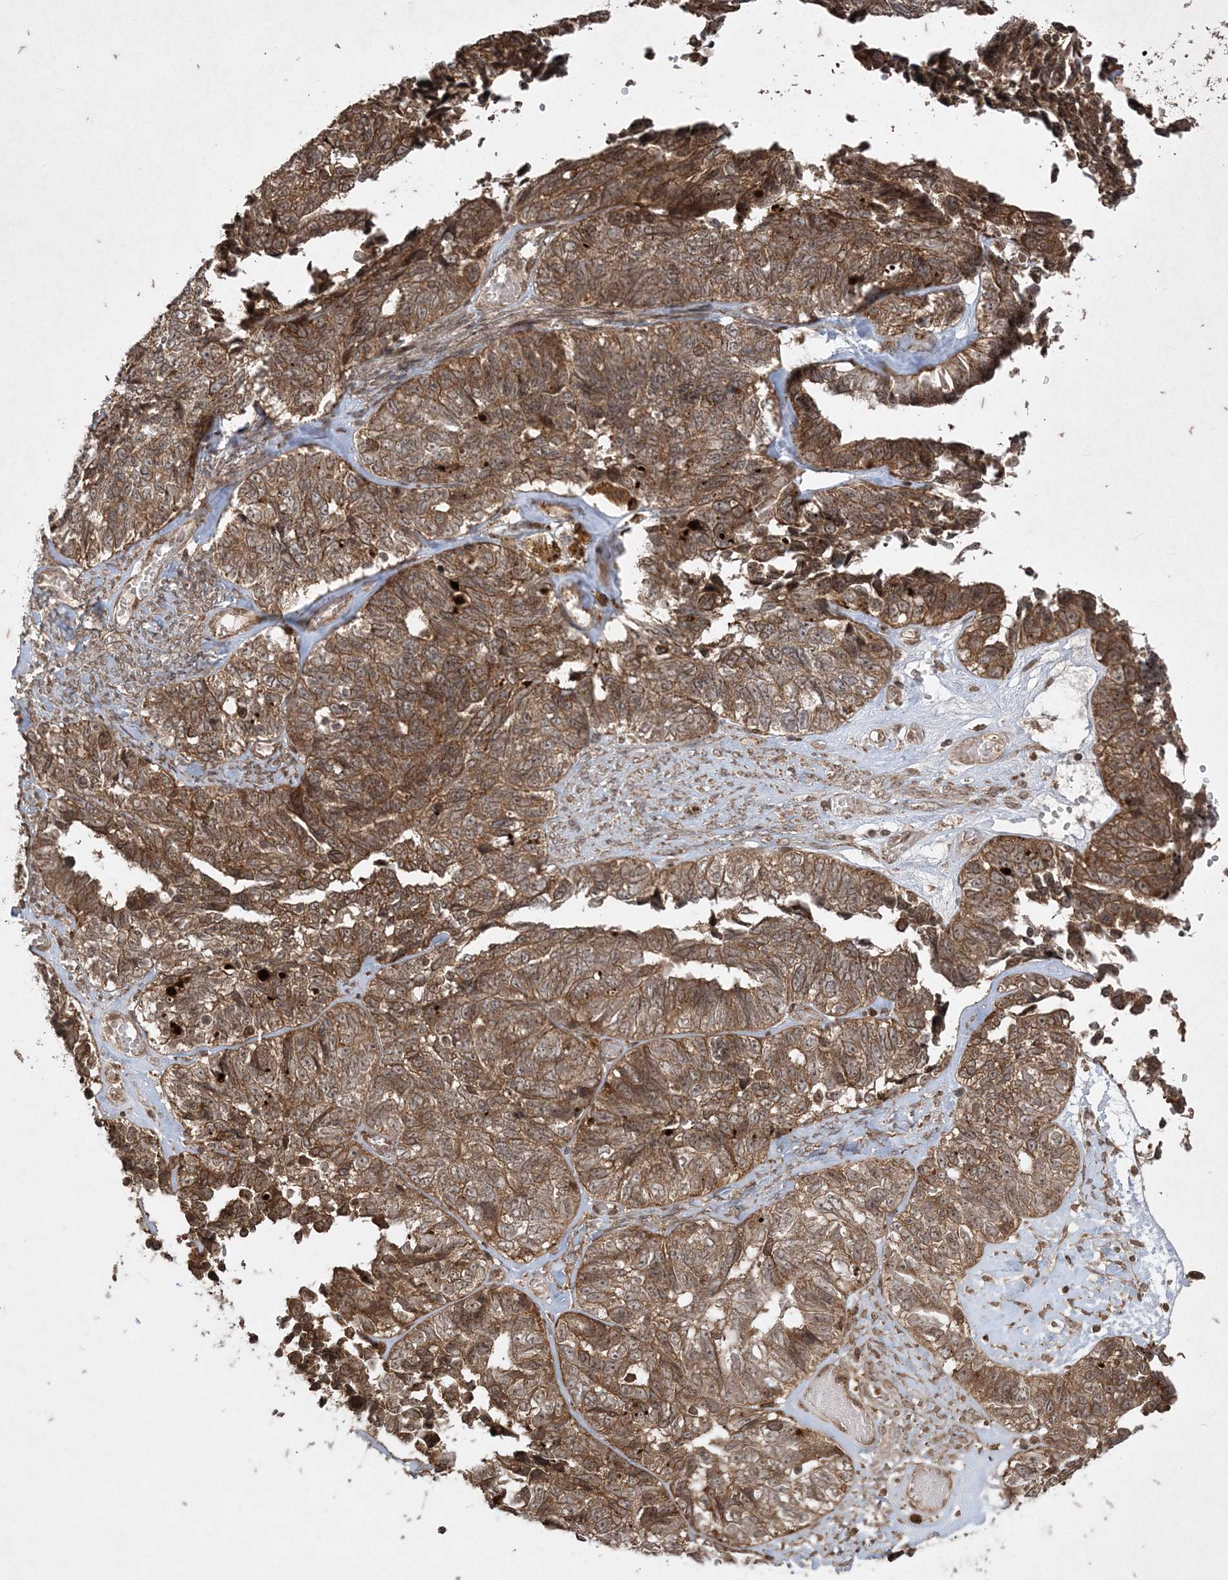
{"staining": {"intensity": "moderate", "quantity": ">75%", "location": "cytoplasmic/membranous,nuclear"}, "tissue": "ovarian cancer", "cell_type": "Tumor cells", "image_type": "cancer", "snomed": [{"axis": "morphology", "description": "Cystadenocarcinoma, serous, NOS"}, {"axis": "topography", "description": "Ovary"}], "caption": "An immunohistochemistry (IHC) image of tumor tissue is shown. Protein staining in brown highlights moderate cytoplasmic/membranous and nuclear positivity in ovarian cancer within tumor cells.", "gene": "RRAS", "patient": {"sex": "female", "age": 79}}